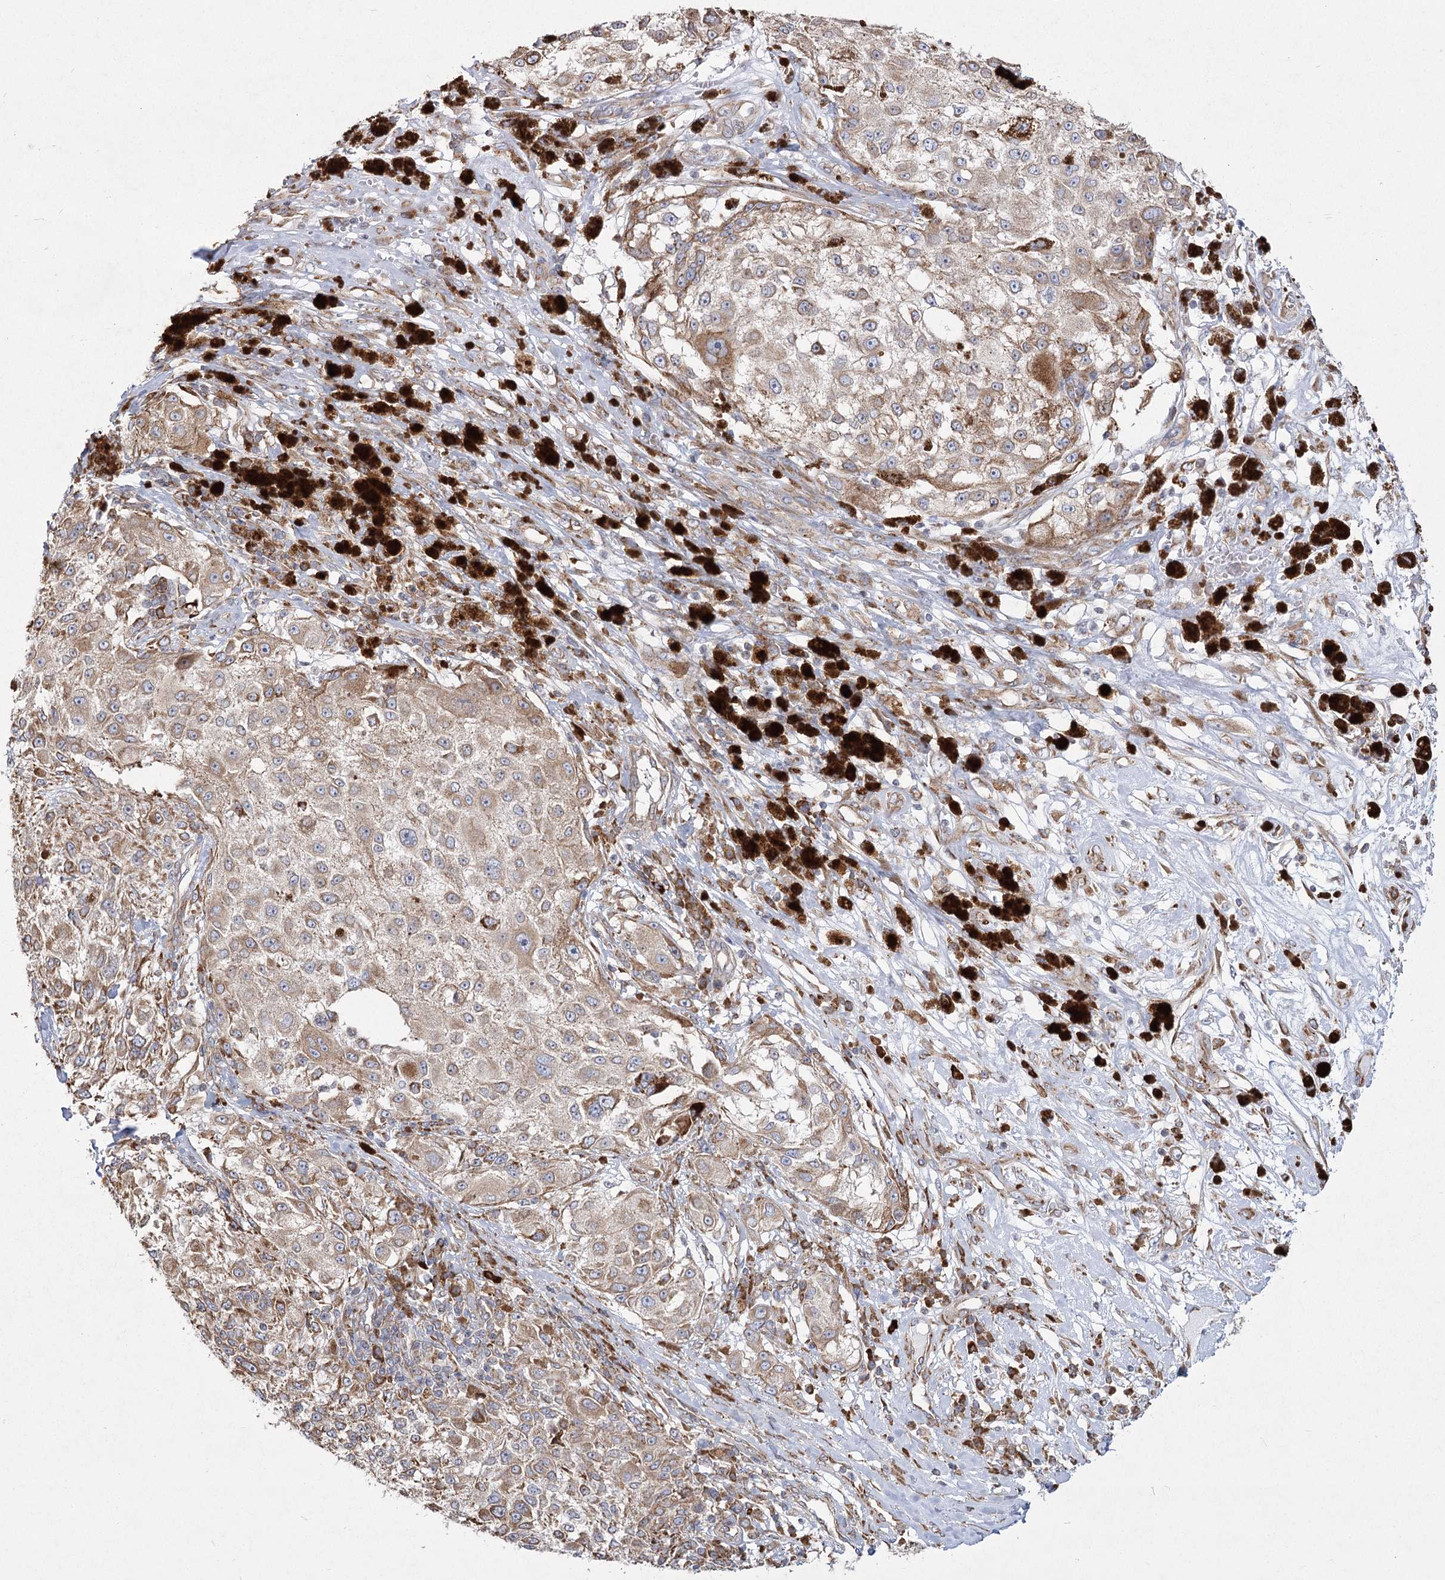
{"staining": {"intensity": "weak", "quantity": "25%-75%", "location": "cytoplasmic/membranous"}, "tissue": "melanoma", "cell_type": "Tumor cells", "image_type": "cancer", "snomed": [{"axis": "morphology", "description": "Necrosis, NOS"}, {"axis": "morphology", "description": "Malignant melanoma, NOS"}, {"axis": "topography", "description": "Skin"}], "caption": "This micrograph displays immunohistochemistry (IHC) staining of melanoma, with low weak cytoplasmic/membranous expression in approximately 25%-75% of tumor cells.", "gene": "NHLRC2", "patient": {"sex": "female", "age": 87}}